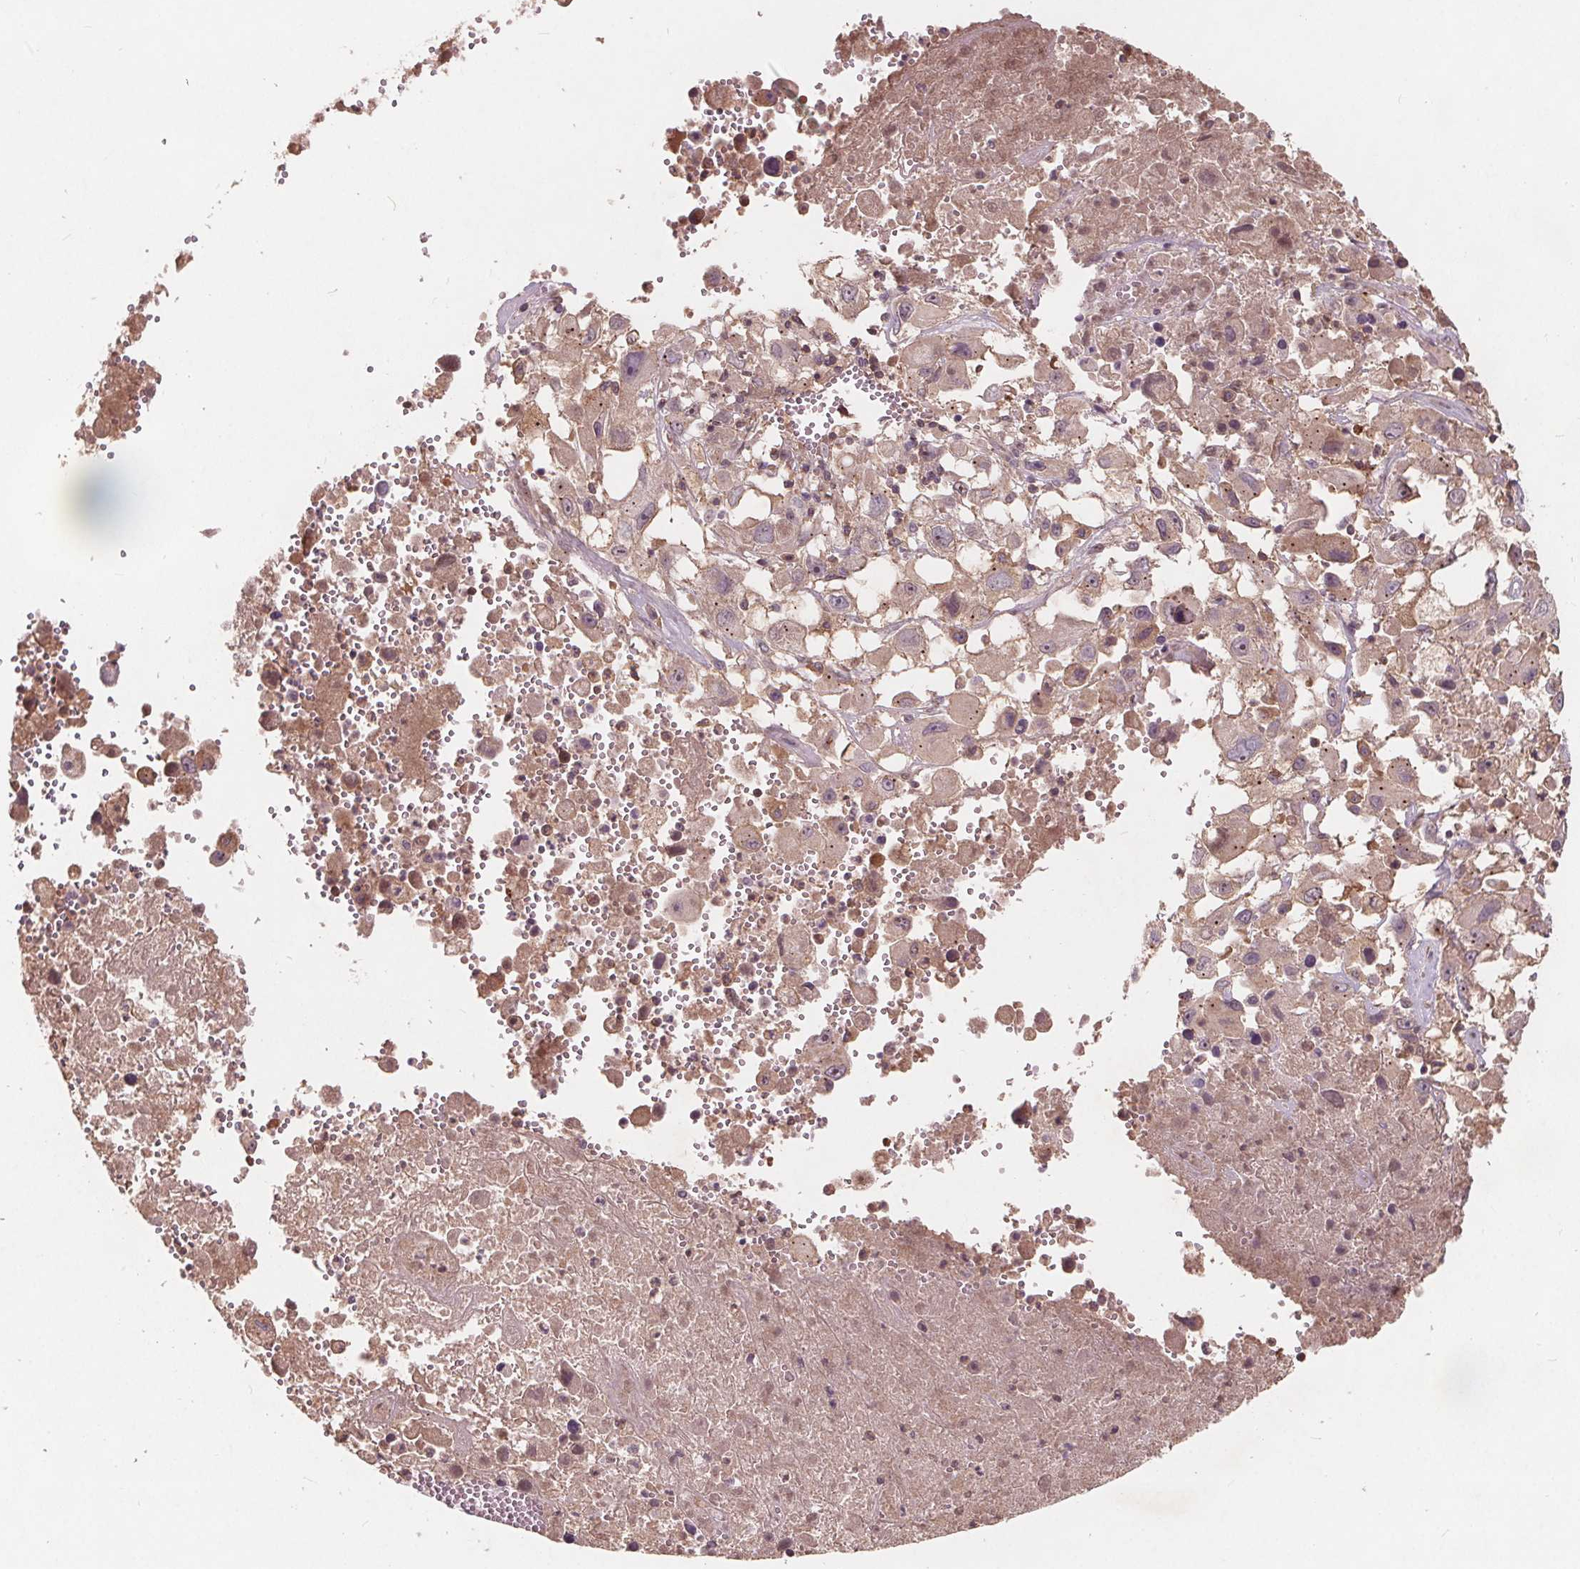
{"staining": {"intensity": "weak", "quantity": "<25%", "location": "cytoplasmic/membranous"}, "tissue": "melanoma", "cell_type": "Tumor cells", "image_type": "cancer", "snomed": [{"axis": "morphology", "description": "Malignant melanoma, Metastatic site"}, {"axis": "topography", "description": "Soft tissue"}], "caption": "An image of melanoma stained for a protein reveals no brown staining in tumor cells. The staining is performed using DAB brown chromogen with nuclei counter-stained in using hematoxylin.", "gene": "CSNK1G2", "patient": {"sex": "male", "age": 50}}